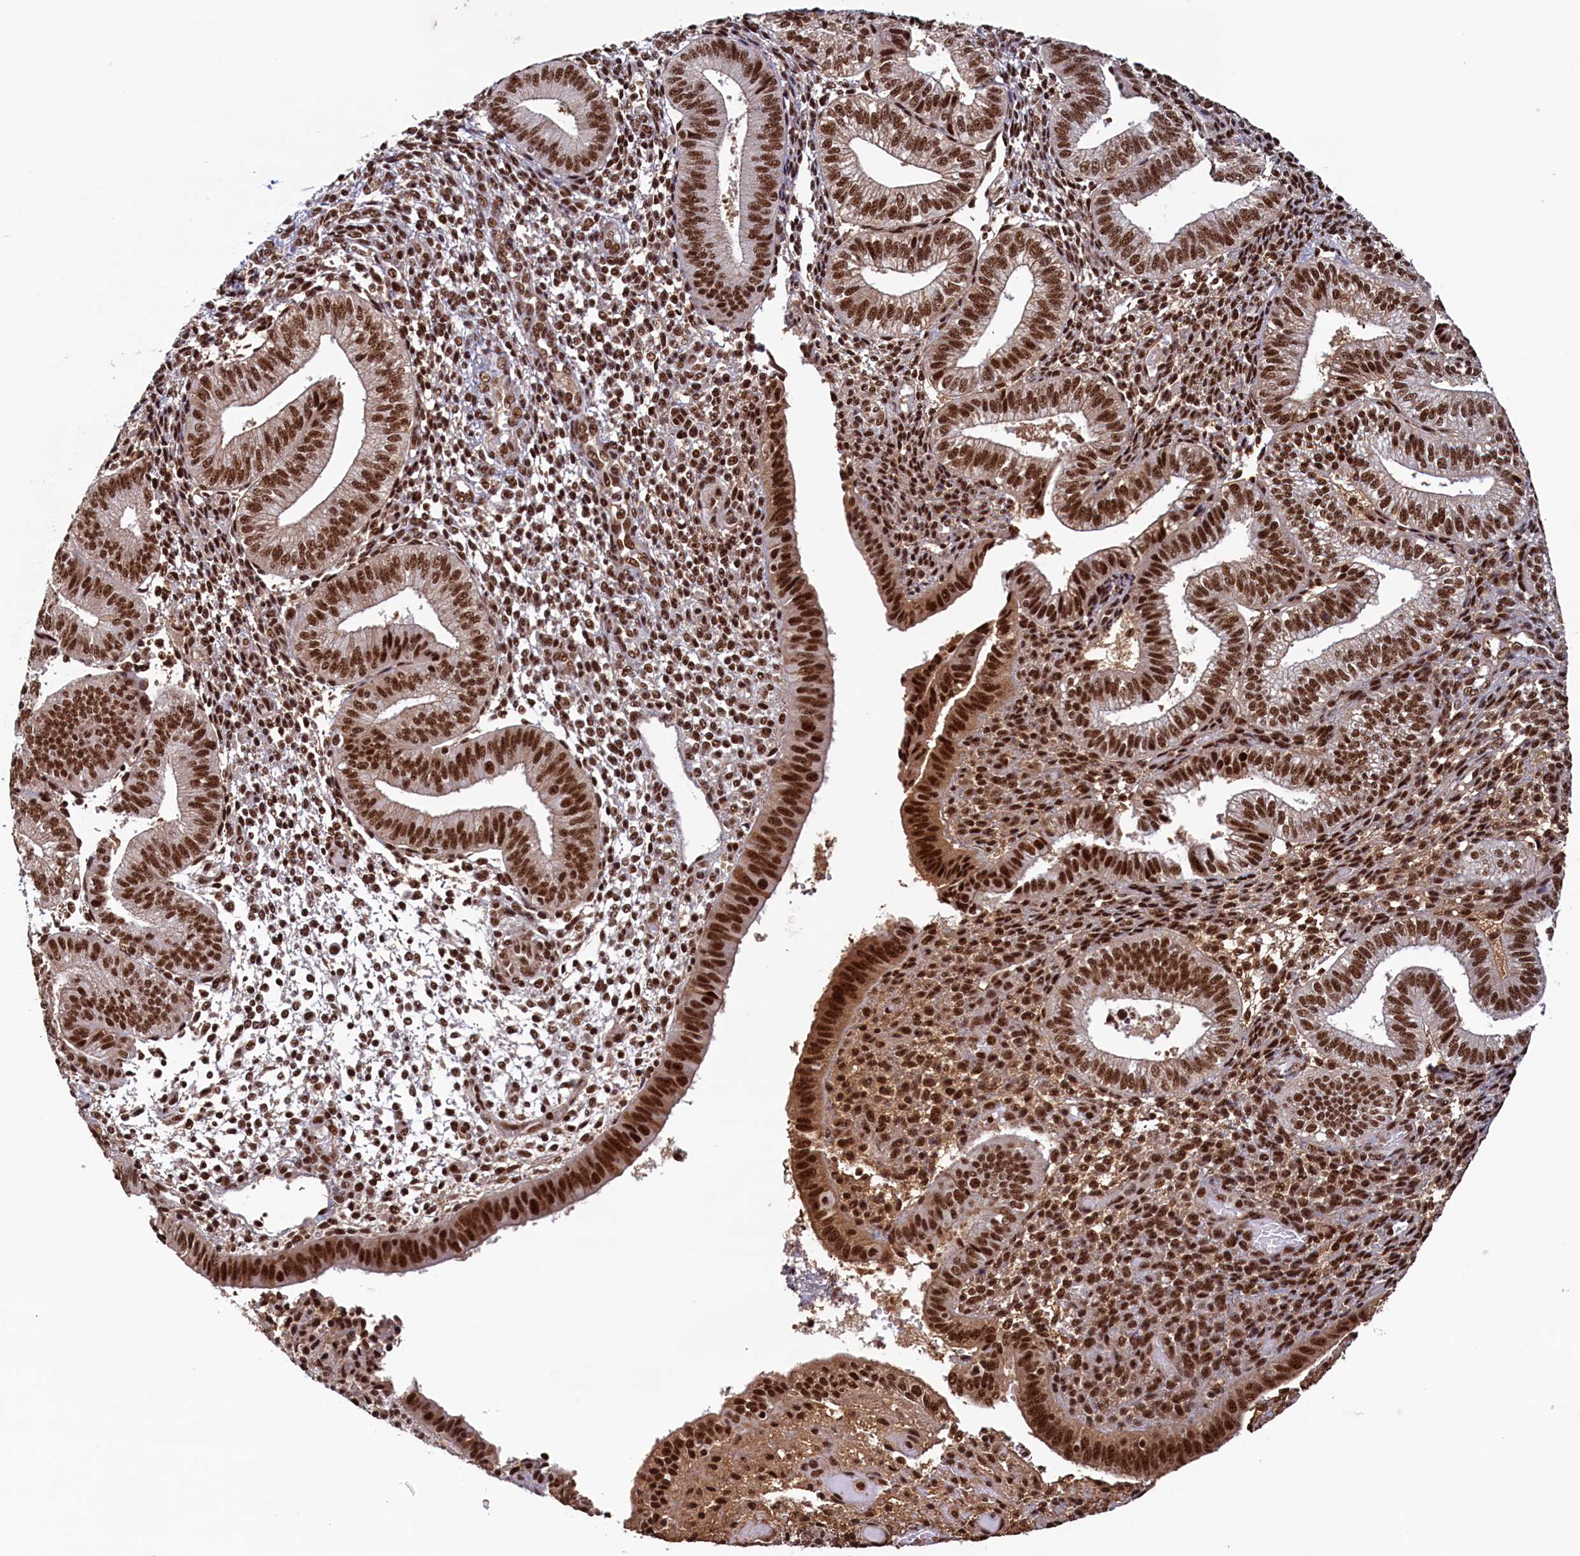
{"staining": {"intensity": "strong", "quantity": ">75%", "location": "nuclear"}, "tissue": "endometrium", "cell_type": "Cells in endometrial stroma", "image_type": "normal", "snomed": [{"axis": "morphology", "description": "Normal tissue, NOS"}, {"axis": "topography", "description": "Endometrium"}], "caption": "This image displays unremarkable endometrium stained with immunohistochemistry to label a protein in brown. The nuclear of cells in endometrial stroma show strong positivity for the protein. Nuclei are counter-stained blue.", "gene": "ZC3H18", "patient": {"sex": "female", "age": 34}}